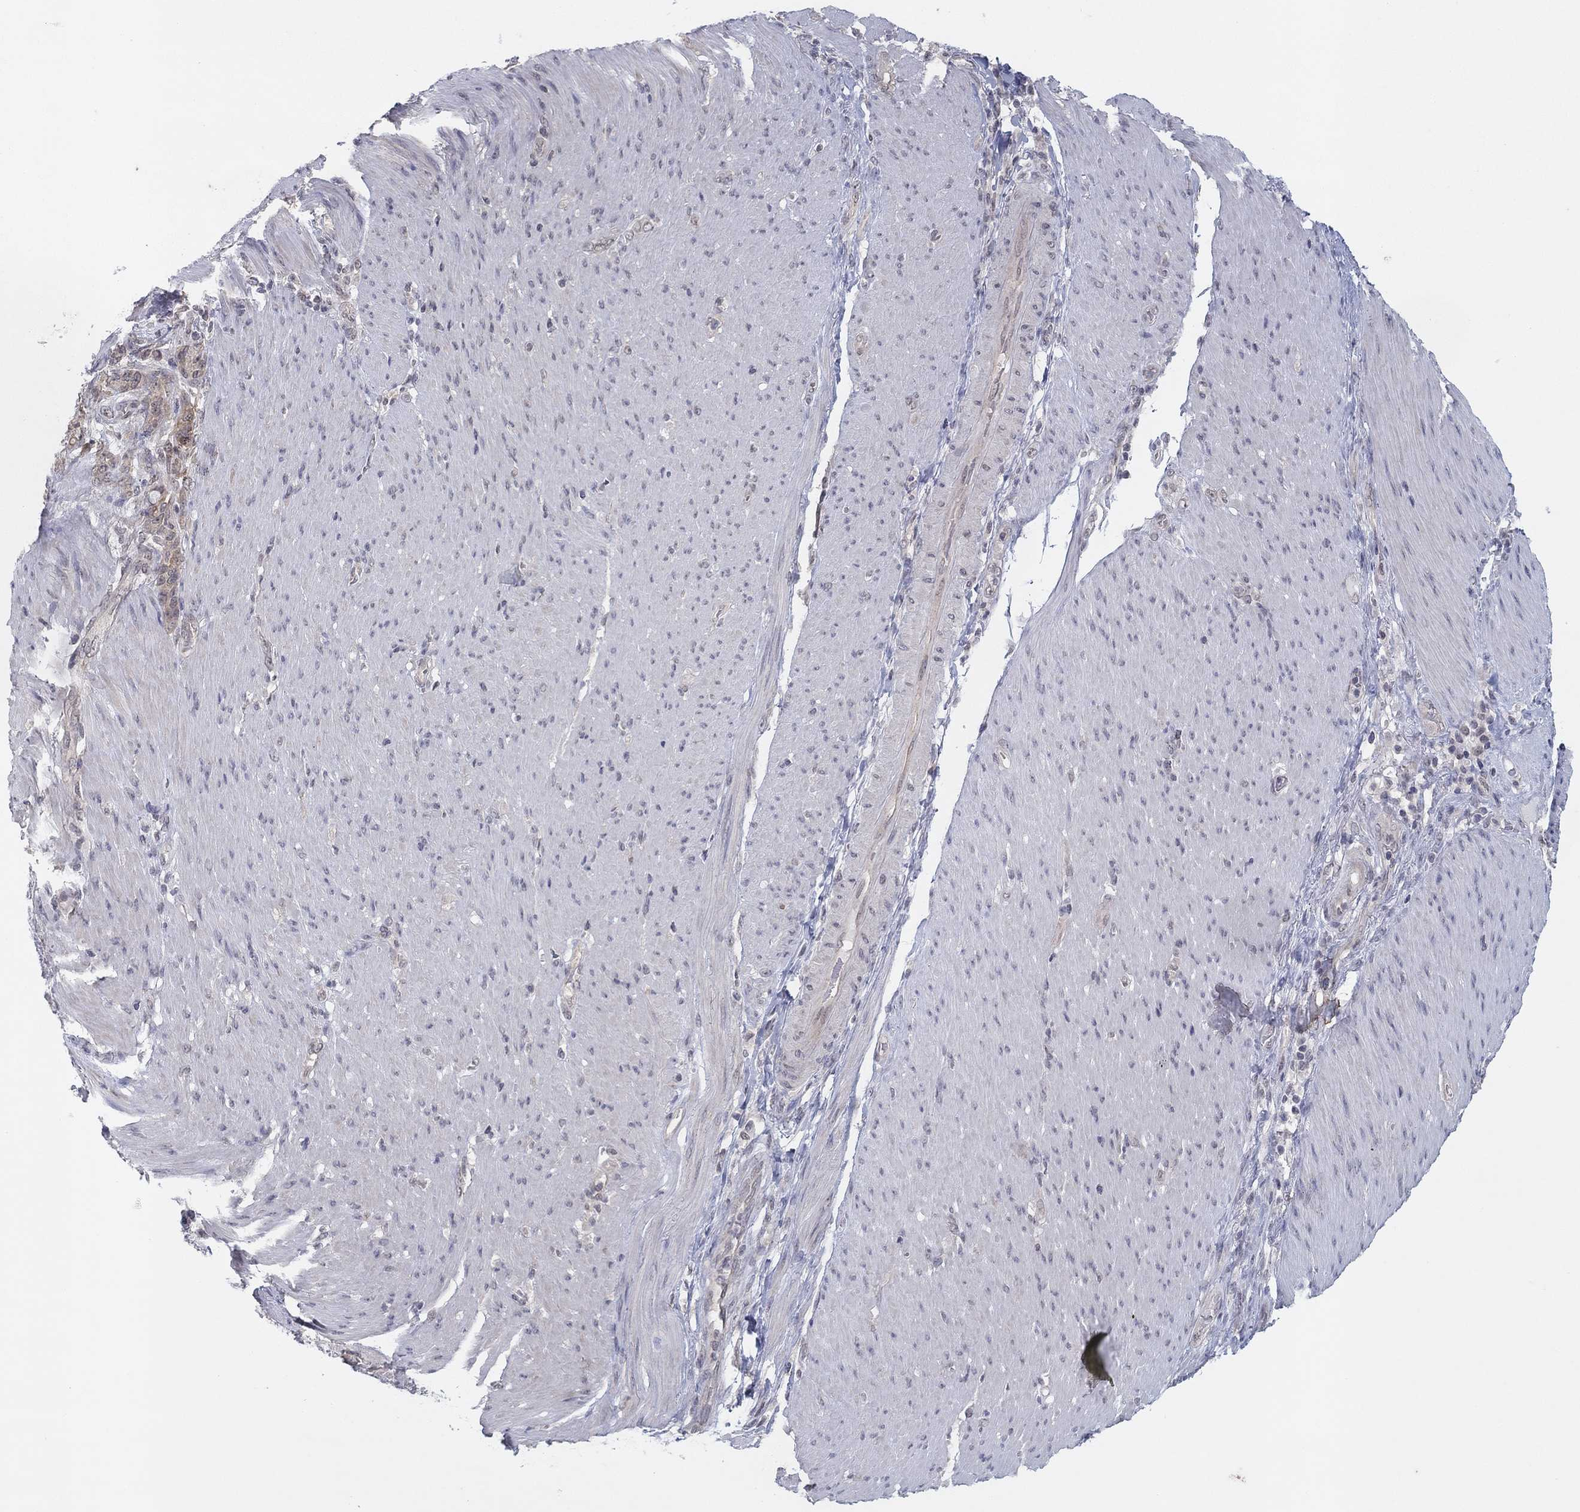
{"staining": {"intensity": "moderate", "quantity": "<25%", "location": "cytoplasmic/membranous"}, "tissue": "stomach cancer", "cell_type": "Tumor cells", "image_type": "cancer", "snomed": [{"axis": "morphology", "description": "Adenocarcinoma, NOS"}, {"axis": "topography", "description": "Stomach"}], "caption": "The image exhibits a brown stain indicating the presence of a protein in the cytoplasmic/membranous of tumor cells in adenocarcinoma (stomach).", "gene": "SLC22A2", "patient": {"sex": "female", "age": 79}}